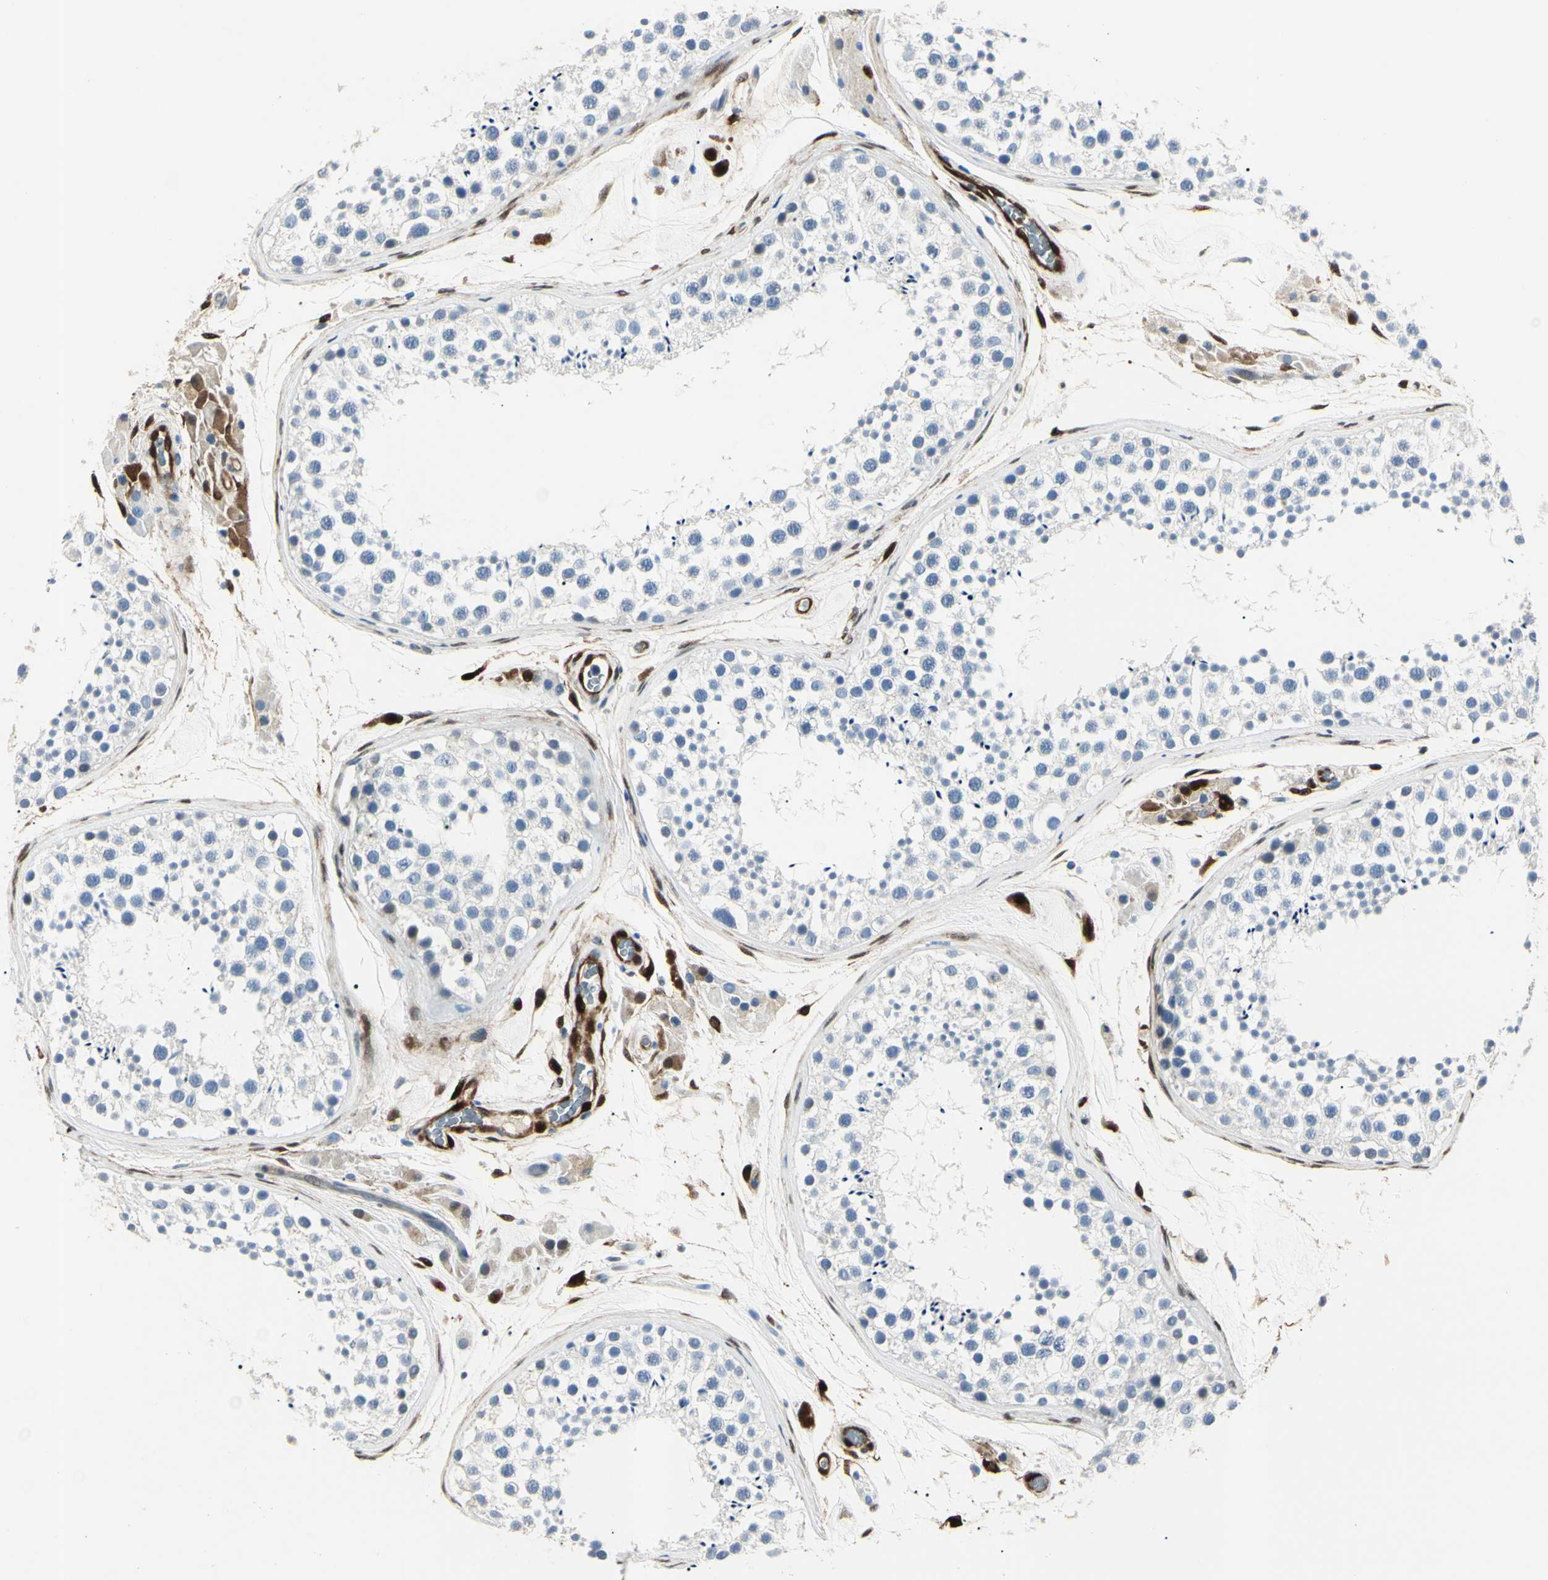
{"staining": {"intensity": "negative", "quantity": "none", "location": "none"}, "tissue": "testis", "cell_type": "Cells in seminiferous ducts", "image_type": "normal", "snomed": [{"axis": "morphology", "description": "Normal tissue, NOS"}, {"axis": "topography", "description": "Testis"}], "caption": "The immunohistochemistry micrograph has no significant expression in cells in seminiferous ducts of testis. Nuclei are stained in blue.", "gene": "AKR1C3", "patient": {"sex": "male", "age": 46}}